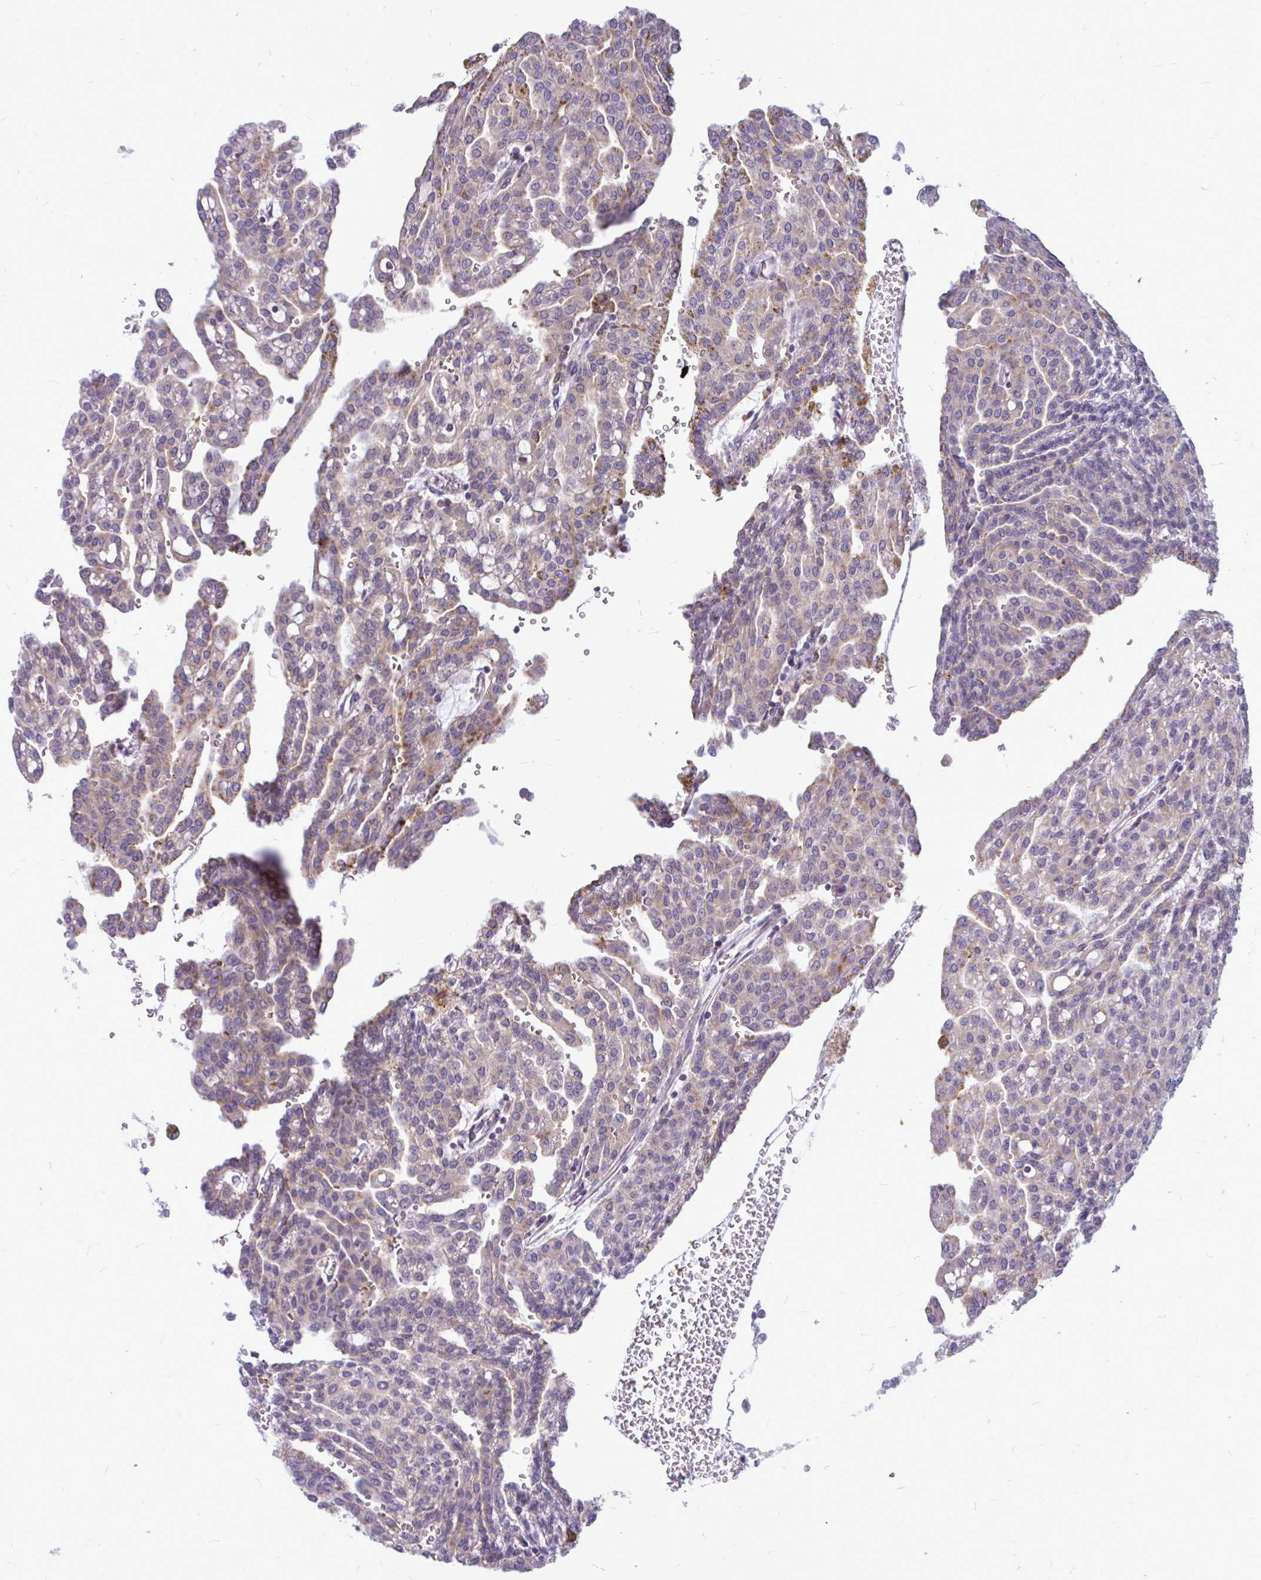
{"staining": {"intensity": "weak", "quantity": "25%-75%", "location": "cytoplasmic/membranous"}, "tissue": "renal cancer", "cell_type": "Tumor cells", "image_type": "cancer", "snomed": [{"axis": "morphology", "description": "Adenocarcinoma, NOS"}, {"axis": "topography", "description": "Kidney"}], "caption": "Immunohistochemical staining of adenocarcinoma (renal) displays low levels of weak cytoplasmic/membranous staining in about 25%-75% of tumor cells. Ihc stains the protein in brown and the nuclei are stained blue.", "gene": "ZSCAN25", "patient": {"sex": "male", "age": 63}}